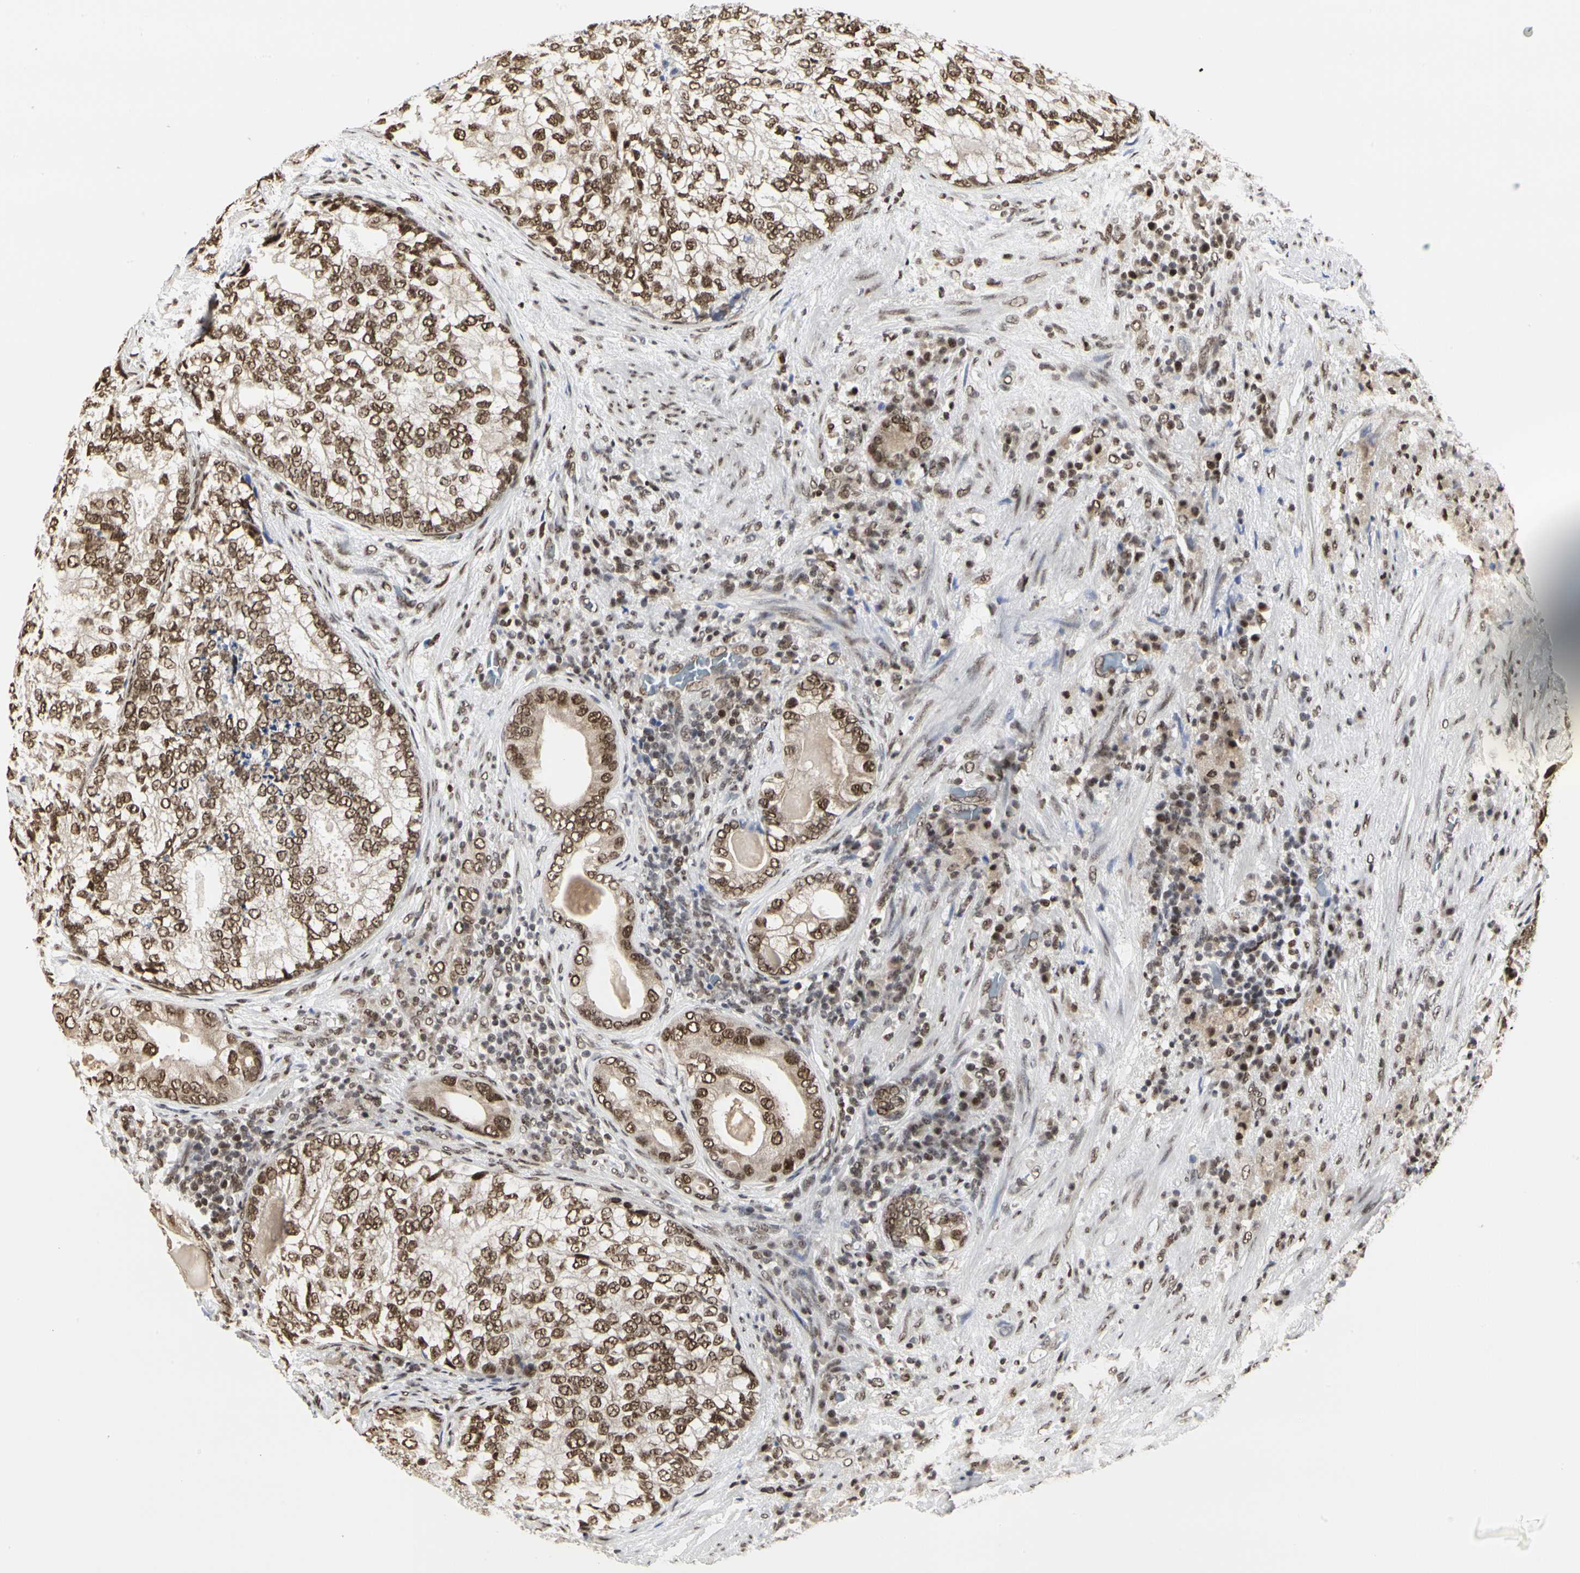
{"staining": {"intensity": "moderate", "quantity": ">75%", "location": "nuclear"}, "tissue": "prostate cancer", "cell_type": "Tumor cells", "image_type": "cancer", "snomed": [{"axis": "morphology", "description": "Adenocarcinoma, High grade"}, {"axis": "topography", "description": "Prostate"}], "caption": "The photomicrograph displays immunohistochemical staining of prostate high-grade adenocarcinoma. There is moderate nuclear expression is present in about >75% of tumor cells.", "gene": "PRMT3", "patient": {"sex": "male", "age": 66}}